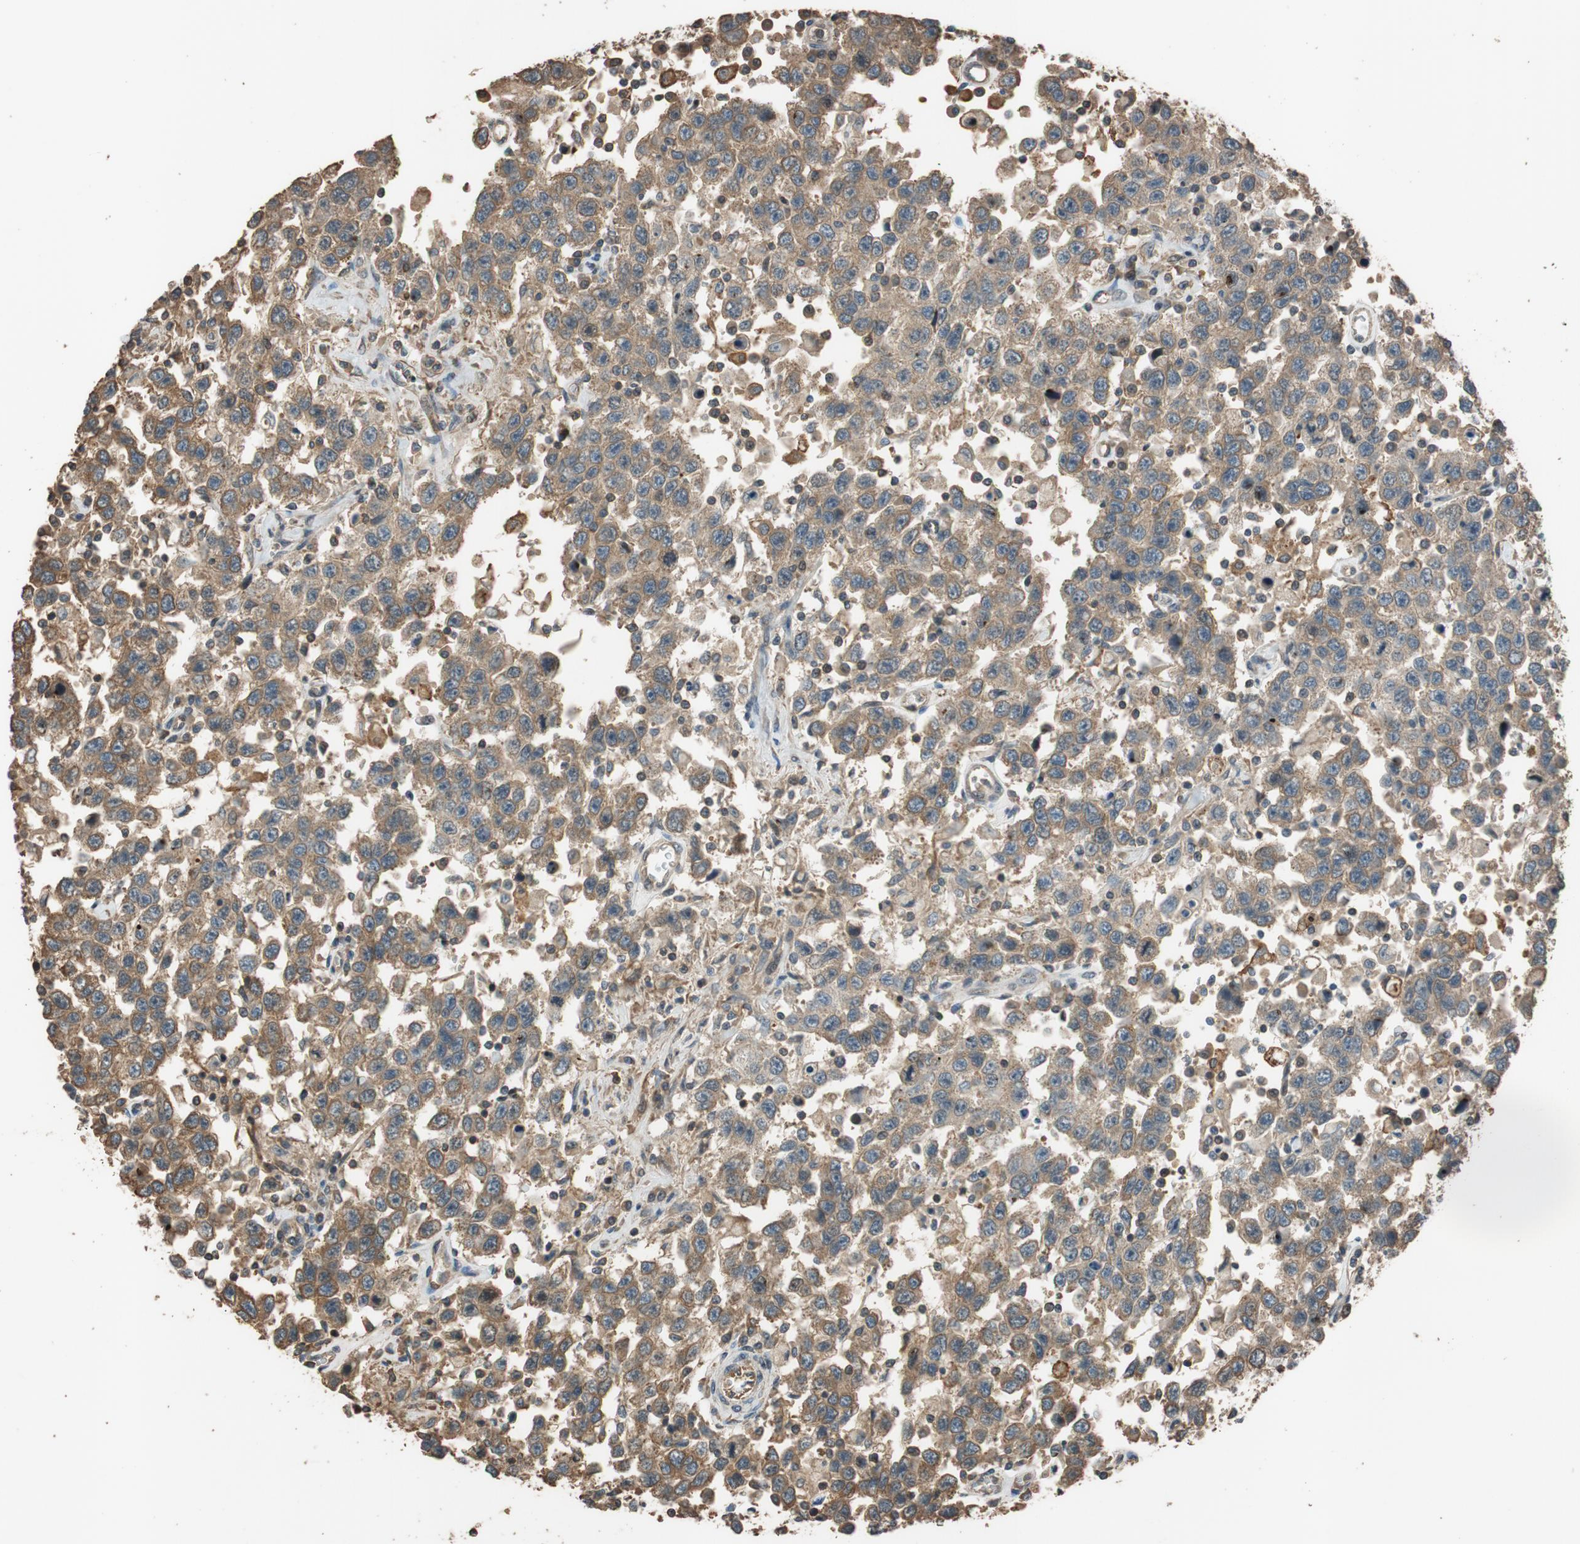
{"staining": {"intensity": "moderate", "quantity": ">75%", "location": "cytoplasmic/membranous"}, "tissue": "testis cancer", "cell_type": "Tumor cells", "image_type": "cancer", "snomed": [{"axis": "morphology", "description": "Seminoma, NOS"}, {"axis": "topography", "description": "Testis"}], "caption": "About >75% of tumor cells in testis cancer (seminoma) demonstrate moderate cytoplasmic/membranous protein expression as visualized by brown immunohistochemical staining.", "gene": "MST1R", "patient": {"sex": "male", "age": 41}}